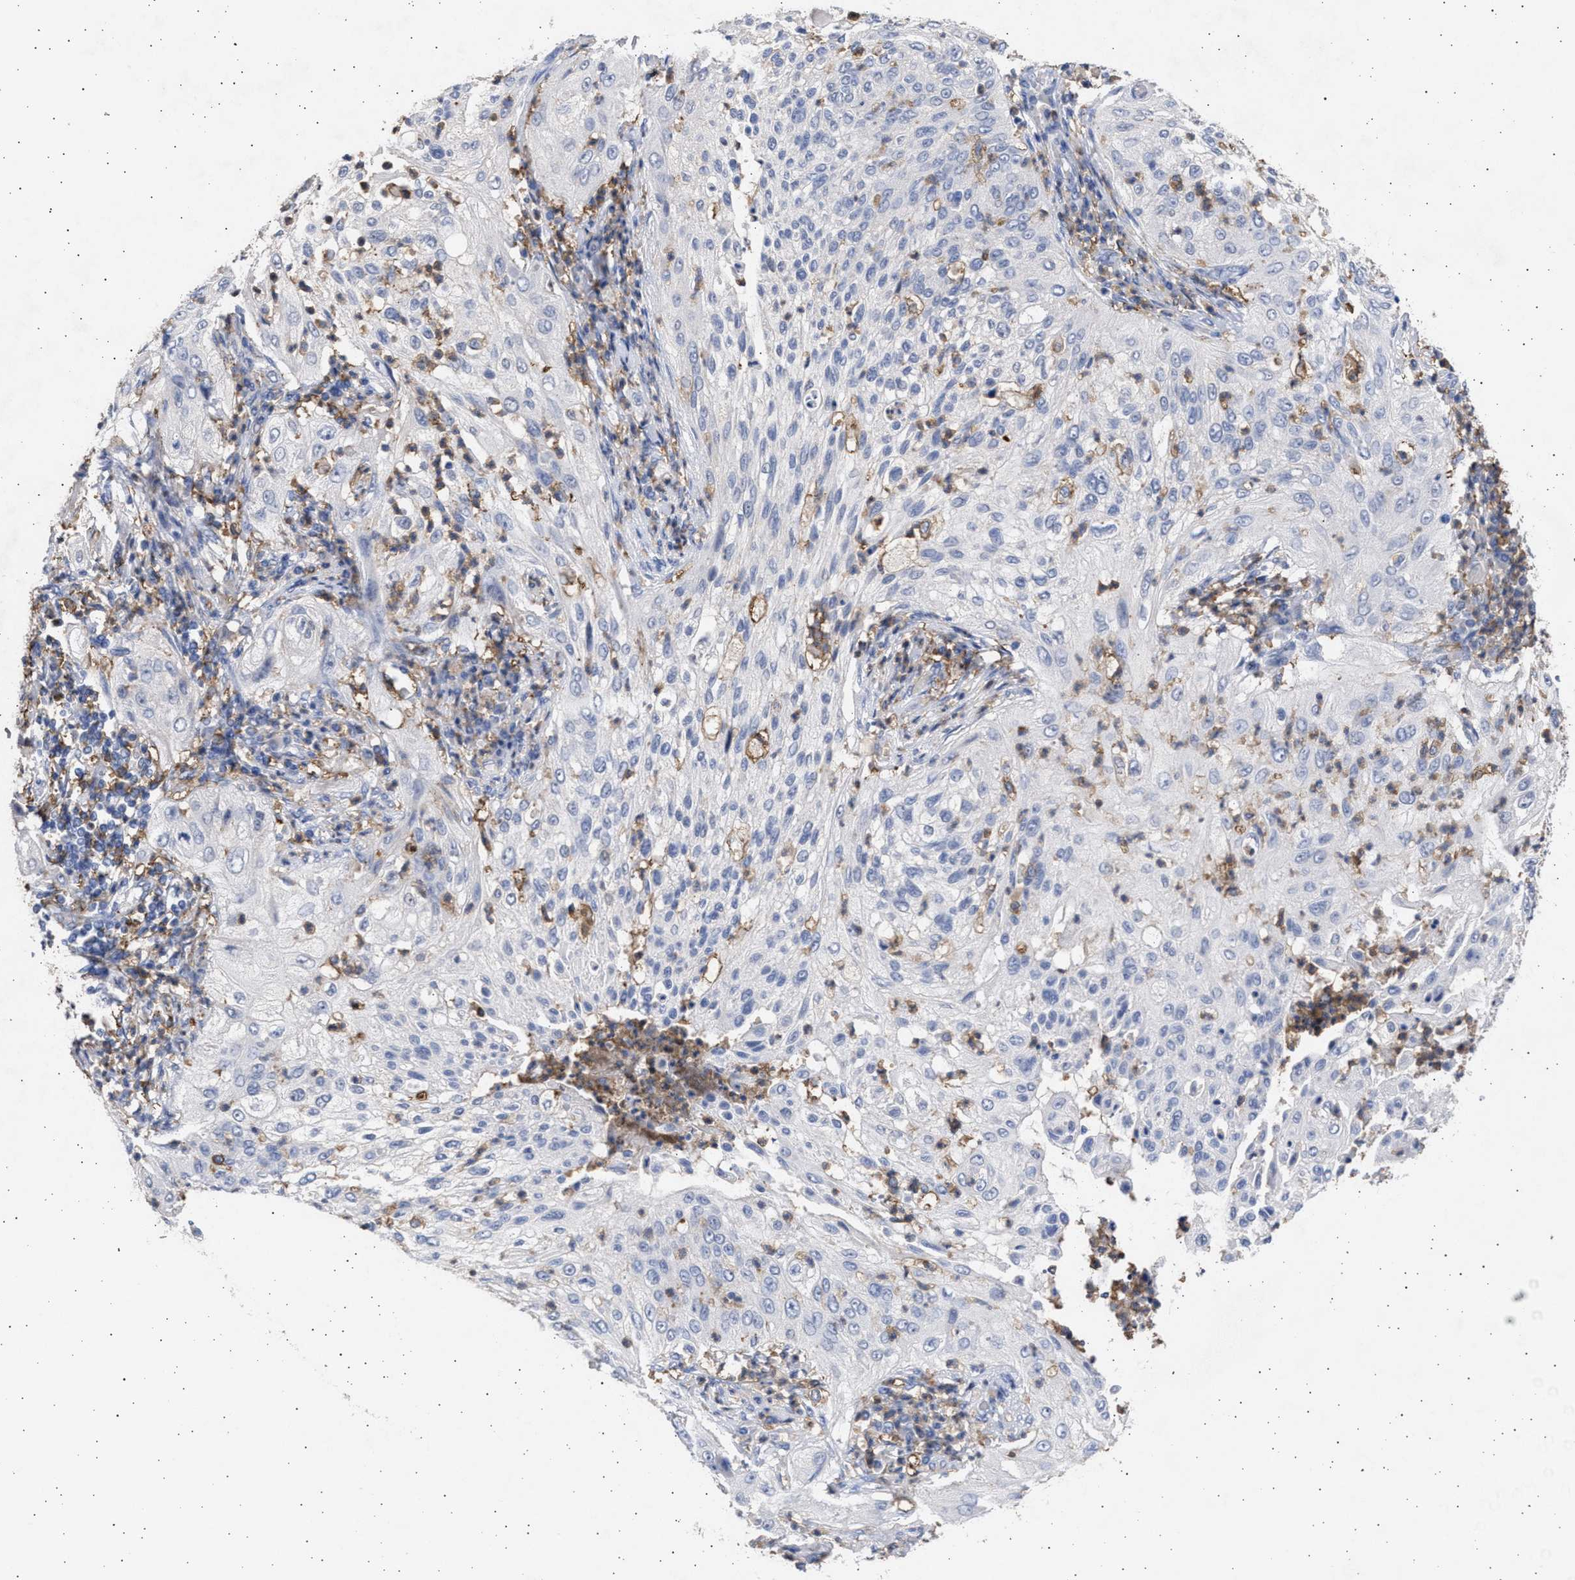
{"staining": {"intensity": "negative", "quantity": "none", "location": "none"}, "tissue": "lung cancer", "cell_type": "Tumor cells", "image_type": "cancer", "snomed": [{"axis": "morphology", "description": "Inflammation, NOS"}, {"axis": "morphology", "description": "Squamous cell carcinoma, NOS"}, {"axis": "topography", "description": "Lymph node"}, {"axis": "topography", "description": "Soft tissue"}, {"axis": "topography", "description": "Lung"}], "caption": "This is an immunohistochemistry photomicrograph of human lung cancer. There is no expression in tumor cells.", "gene": "FCER1A", "patient": {"sex": "male", "age": 66}}